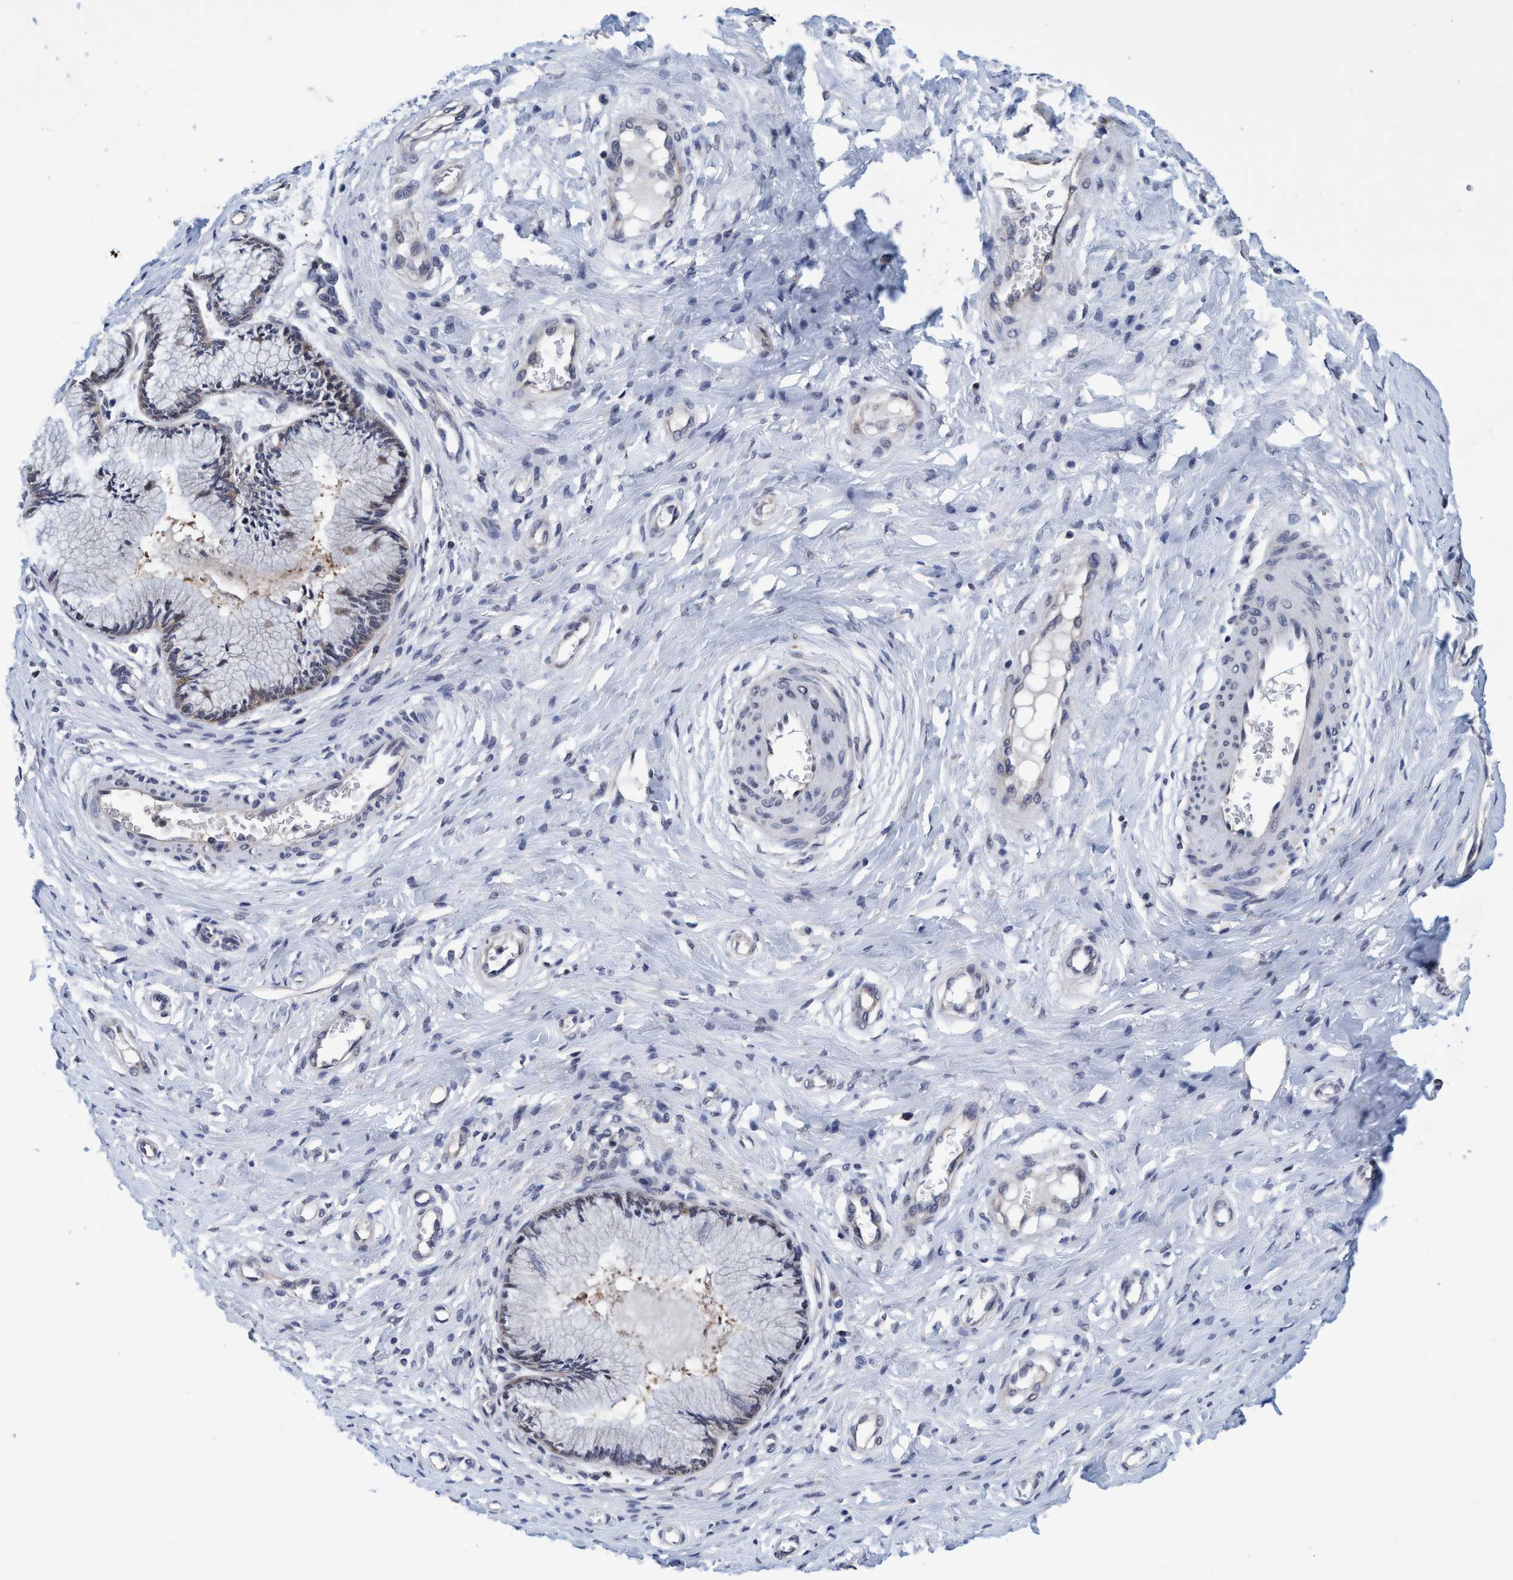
{"staining": {"intensity": "weak", "quantity": "25%-75%", "location": "cytoplasmic/membranous"}, "tissue": "cervix", "cell_type": "Glandular cells", "image_type": "normal", "snomed": [{"axis": "morphology", "description": "Normal tissue, NOS"}, {"axis": "topography", "description": "Cervix"}], "caption": "Weak cytoplasmic/membranous expression for a protein is seen in about 25%-75% of glandular cells of unremarkable cervix using immunohistochemistry.", "gene": "PSMD12", "patient": {"sex": "female", "age": 55}}